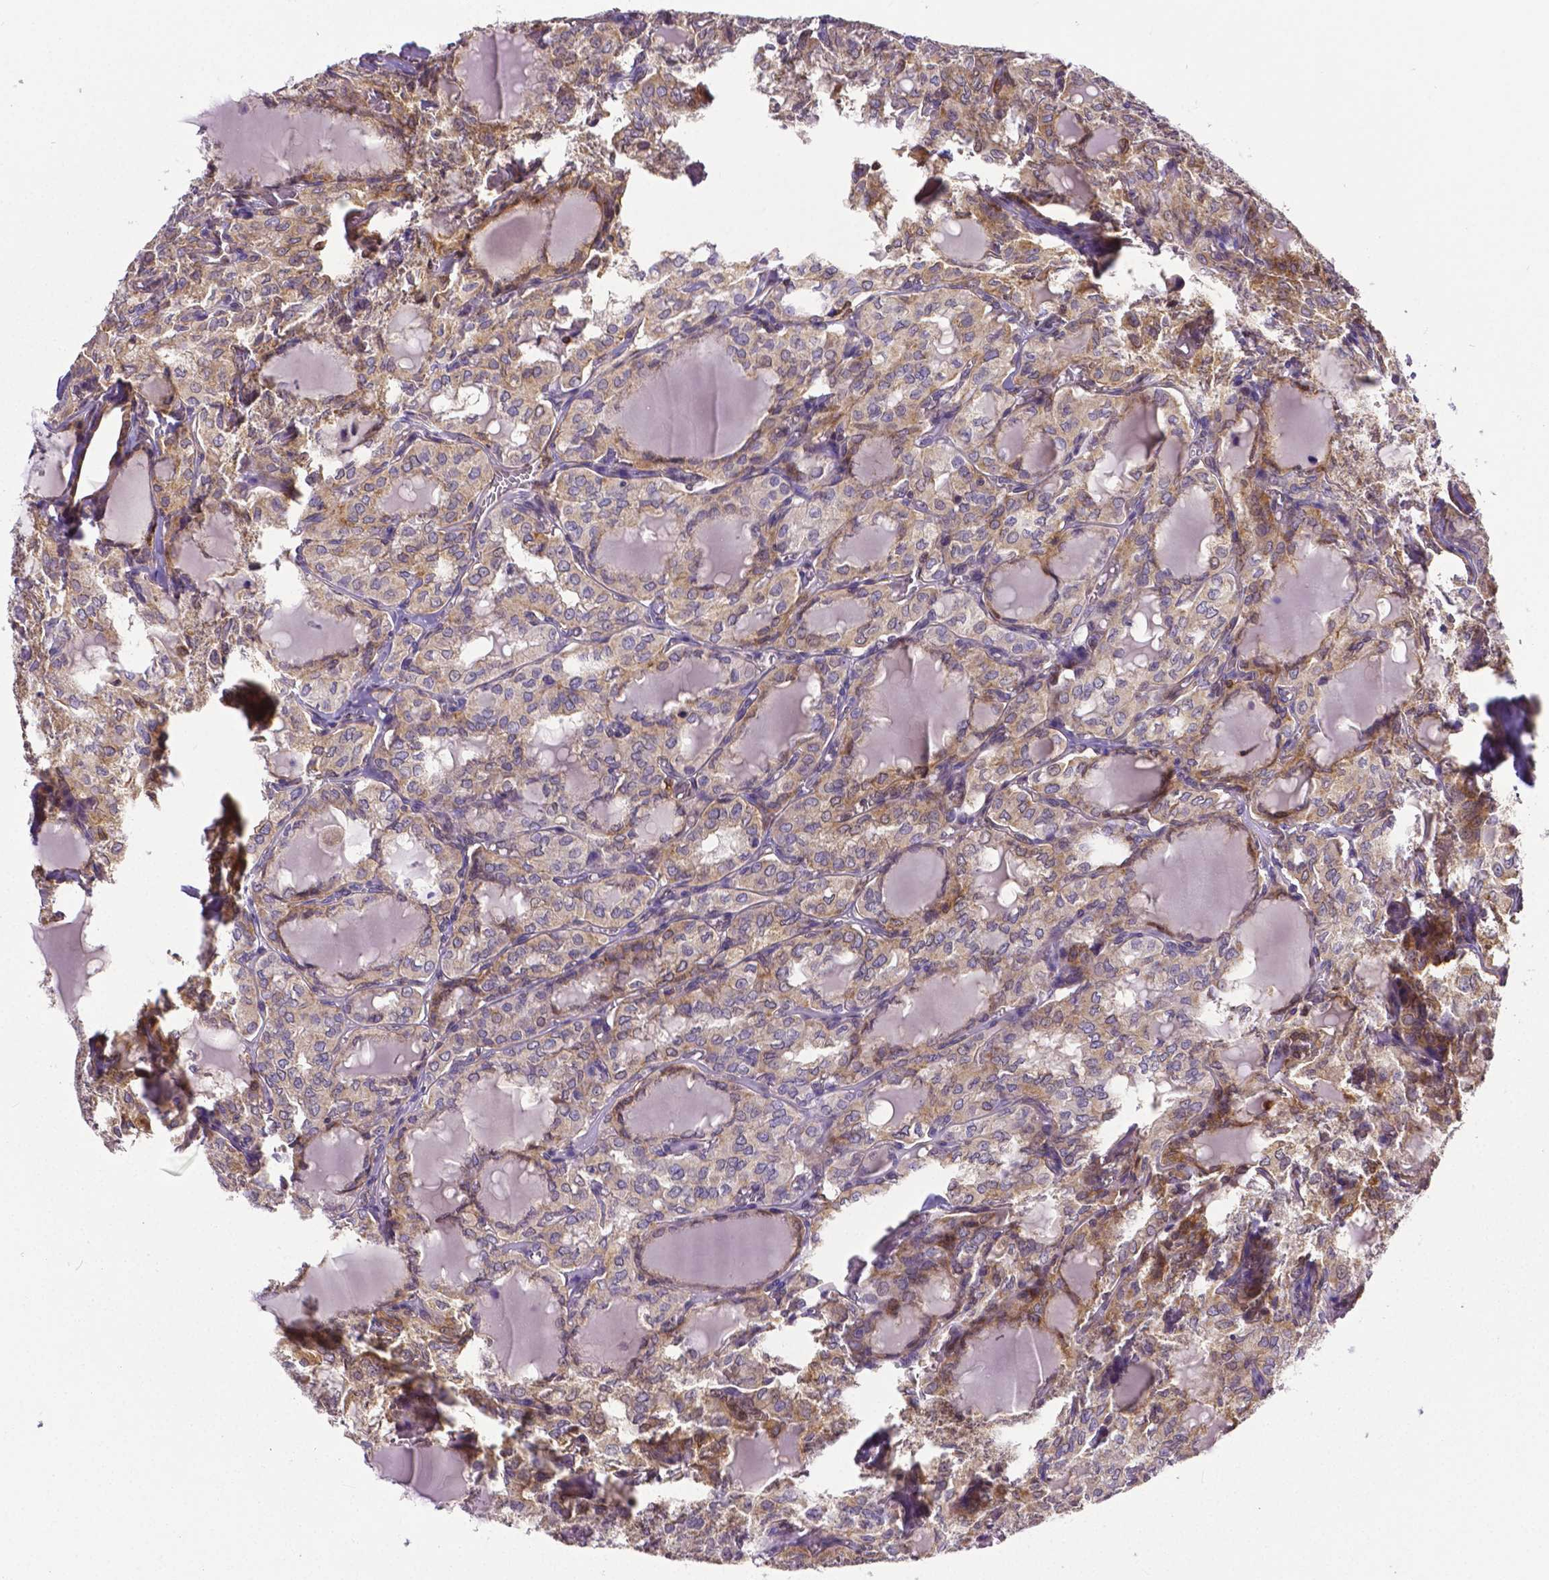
{"staining": {"intensity": "weak", "quantity": ">75%", "location": "cytoplasmic/membranous"}, "tissue": "thyroid cancer", "cell_type": "Tumor cells", "image_type": "cancer", "snomed": [{"axis": "morphology", "description": "Papillary adenocarcinoma, NOS"}, {"axis": "topography", "description": "Thyroid gland"}], "caption": "Thyroid cancer stained with a brown dye displays weak cytoplasmic/membranous positive positivity in about >75% of tumor cells.", "gene": "MCL1", "patient": {"sex": "male", "age": 20}}